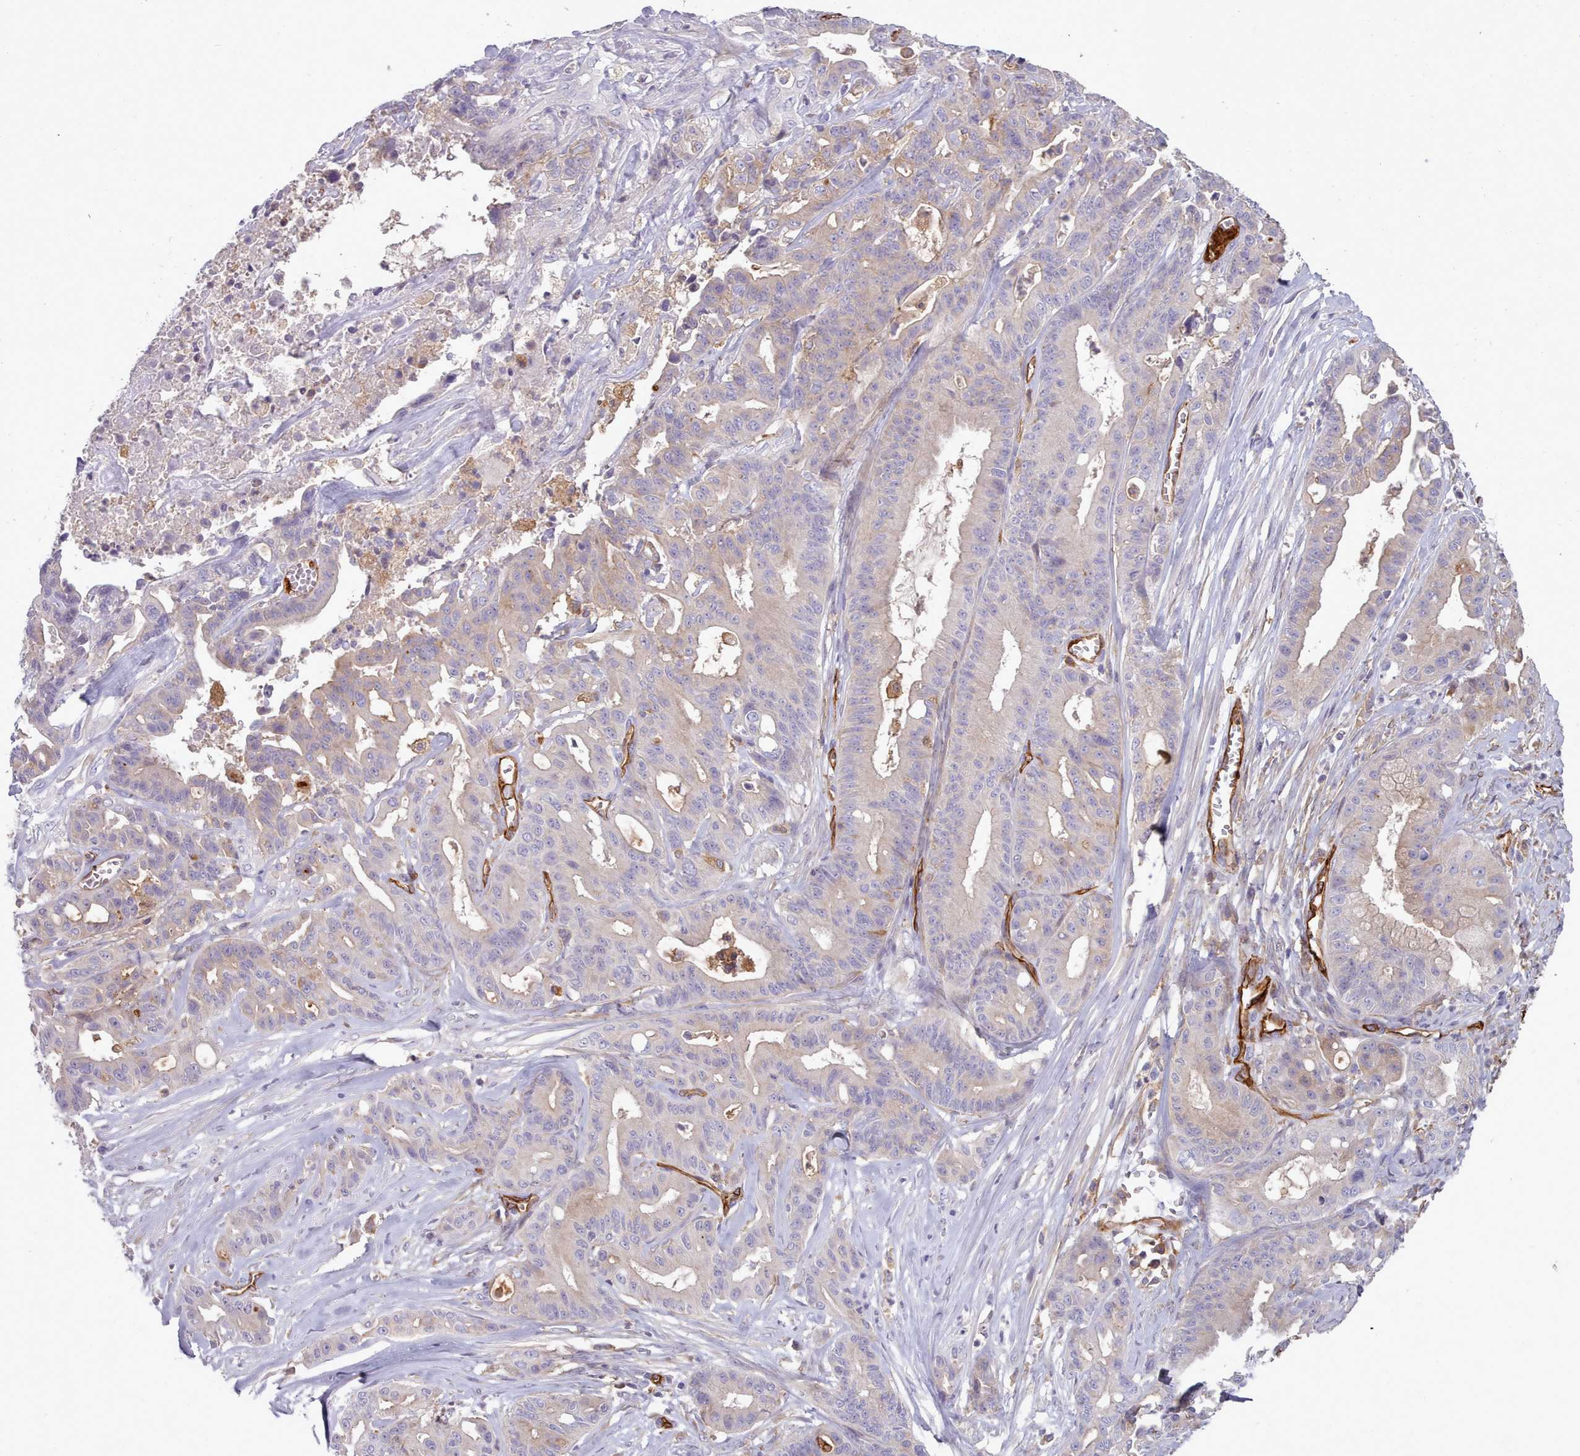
{"staining": {"intensity": "weak", "quantity": "<25%", "location": "cytoplasmic/membranous"}, "tissue": "ovarian cancer", "cell_type": "Tumor cells", "image_type": "cancer", "snomed": [{"axis": "morphology", "description": "Cystadenocarcinoma, mucinous, NOS"}, {"axis": "topography", "description": "Ovary"}], "caption": "Immunohistochemistry (IHC) of human ovarian cancer (mucinous cystadenocarcinoma) displays no positivity in tumor cells. (Immunohistochemistry (IHC), brightfield microscopy, high magnification).", "gene": "CD300LF", "patient": {"sex": "female", "age": 70}}